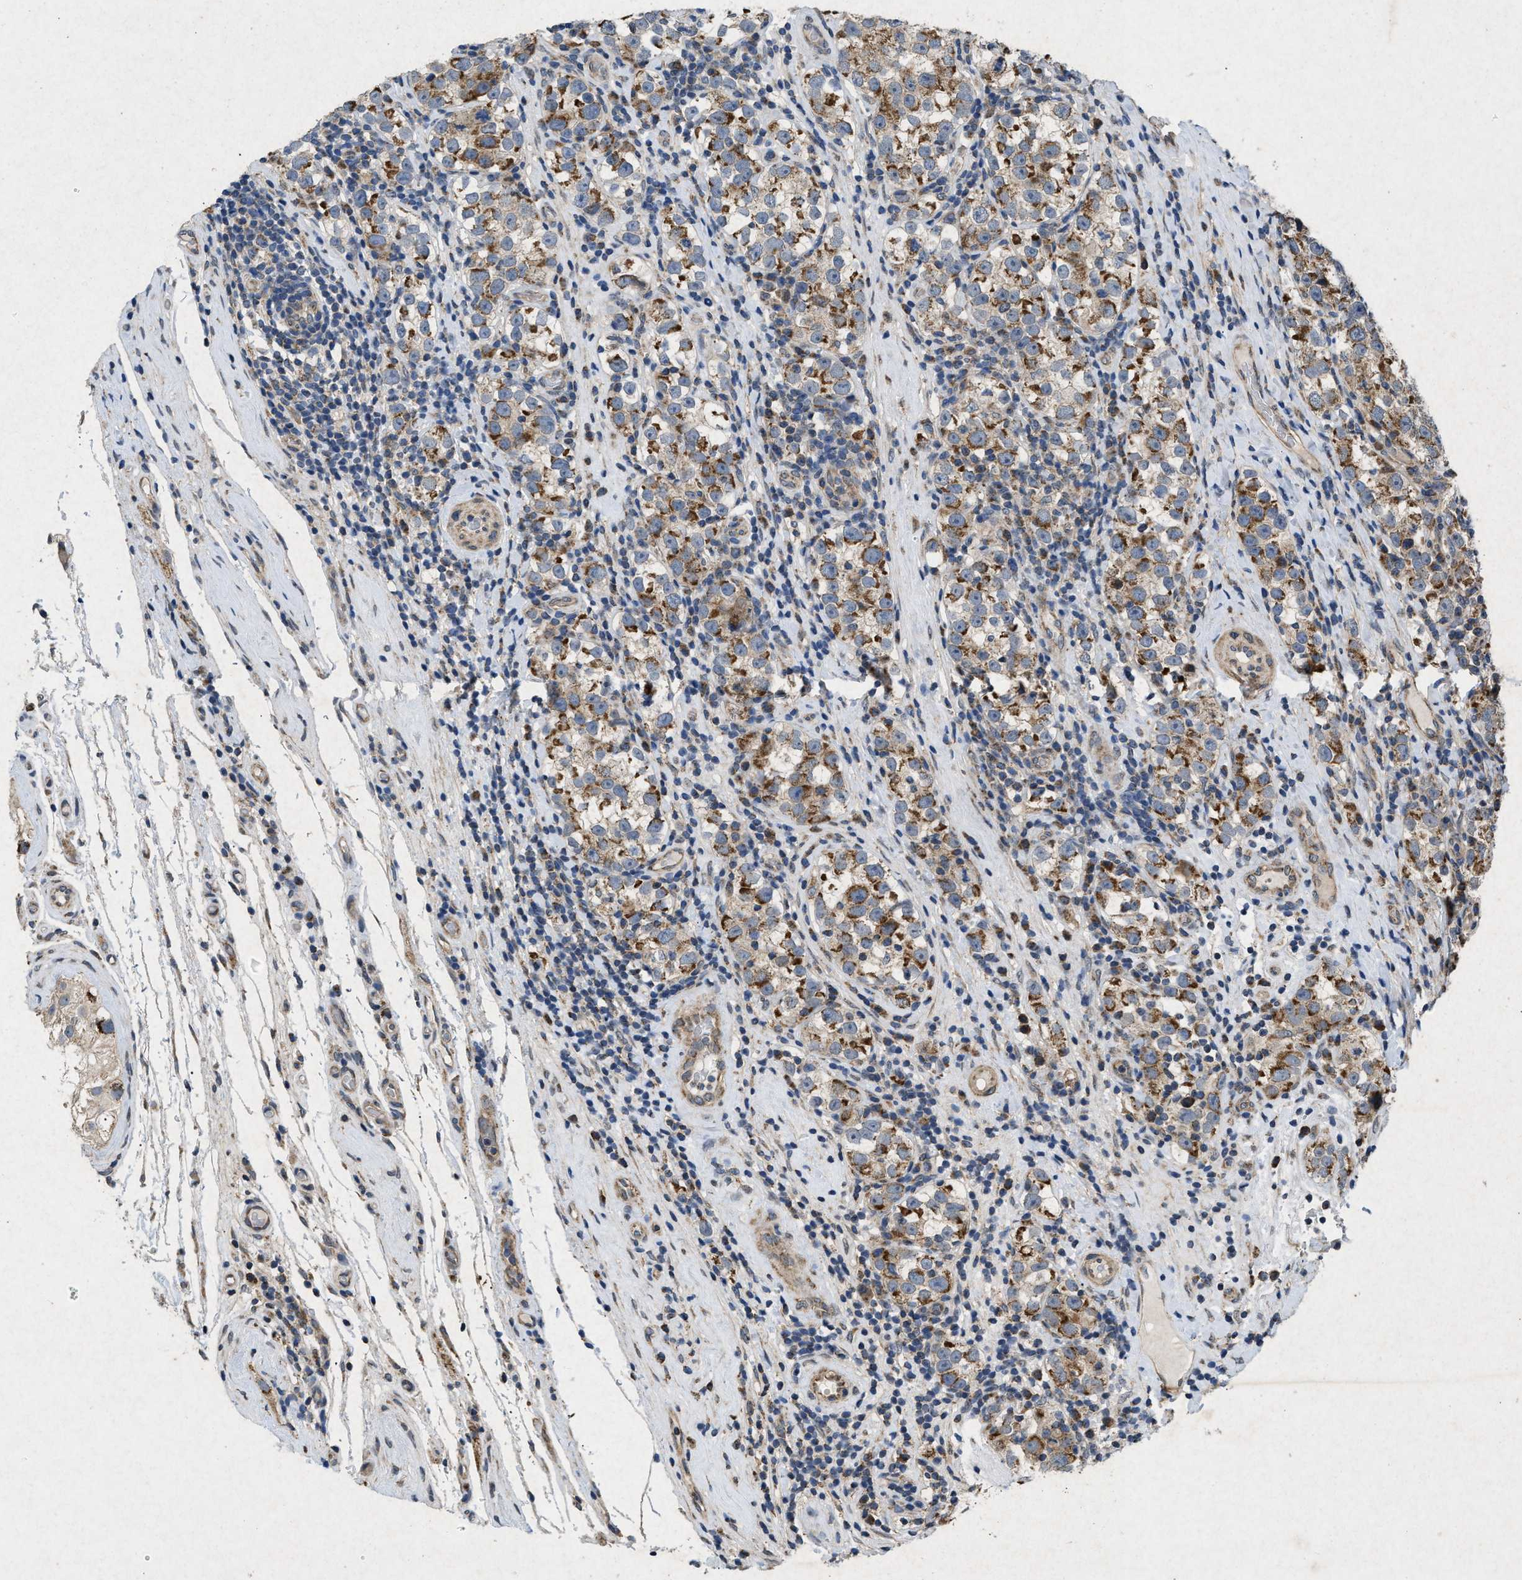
{"staining": {"intensity": "moderate", "quantity": ">75%", "location": "cytoplasmic/membranous"}, "tissue": "testis cancer", "cell_type": "Tumor cells", "image_type": "cancer", "snomed": [{"axis": "morphology", "description": "Normal tissue, NOS"}, {"axis": "morphology", "description": "Seminoma, NOS"}, {"axis": "topography", "description": "Testis"}], "caption": "IHC staining of seminoma (testis), which reveals medium levels of moderate cytoplasmic/membranous positivity in approximately >75% of tumor cells indicating moderate cytoplasmic/membranous protein positivity. The staining was performed using DAB (brown) for protein detection and nuclei were counterstained in hematoxylin (blue).", "gene": "PRKG2", "patient": {"sex": "male", "age": 43}}